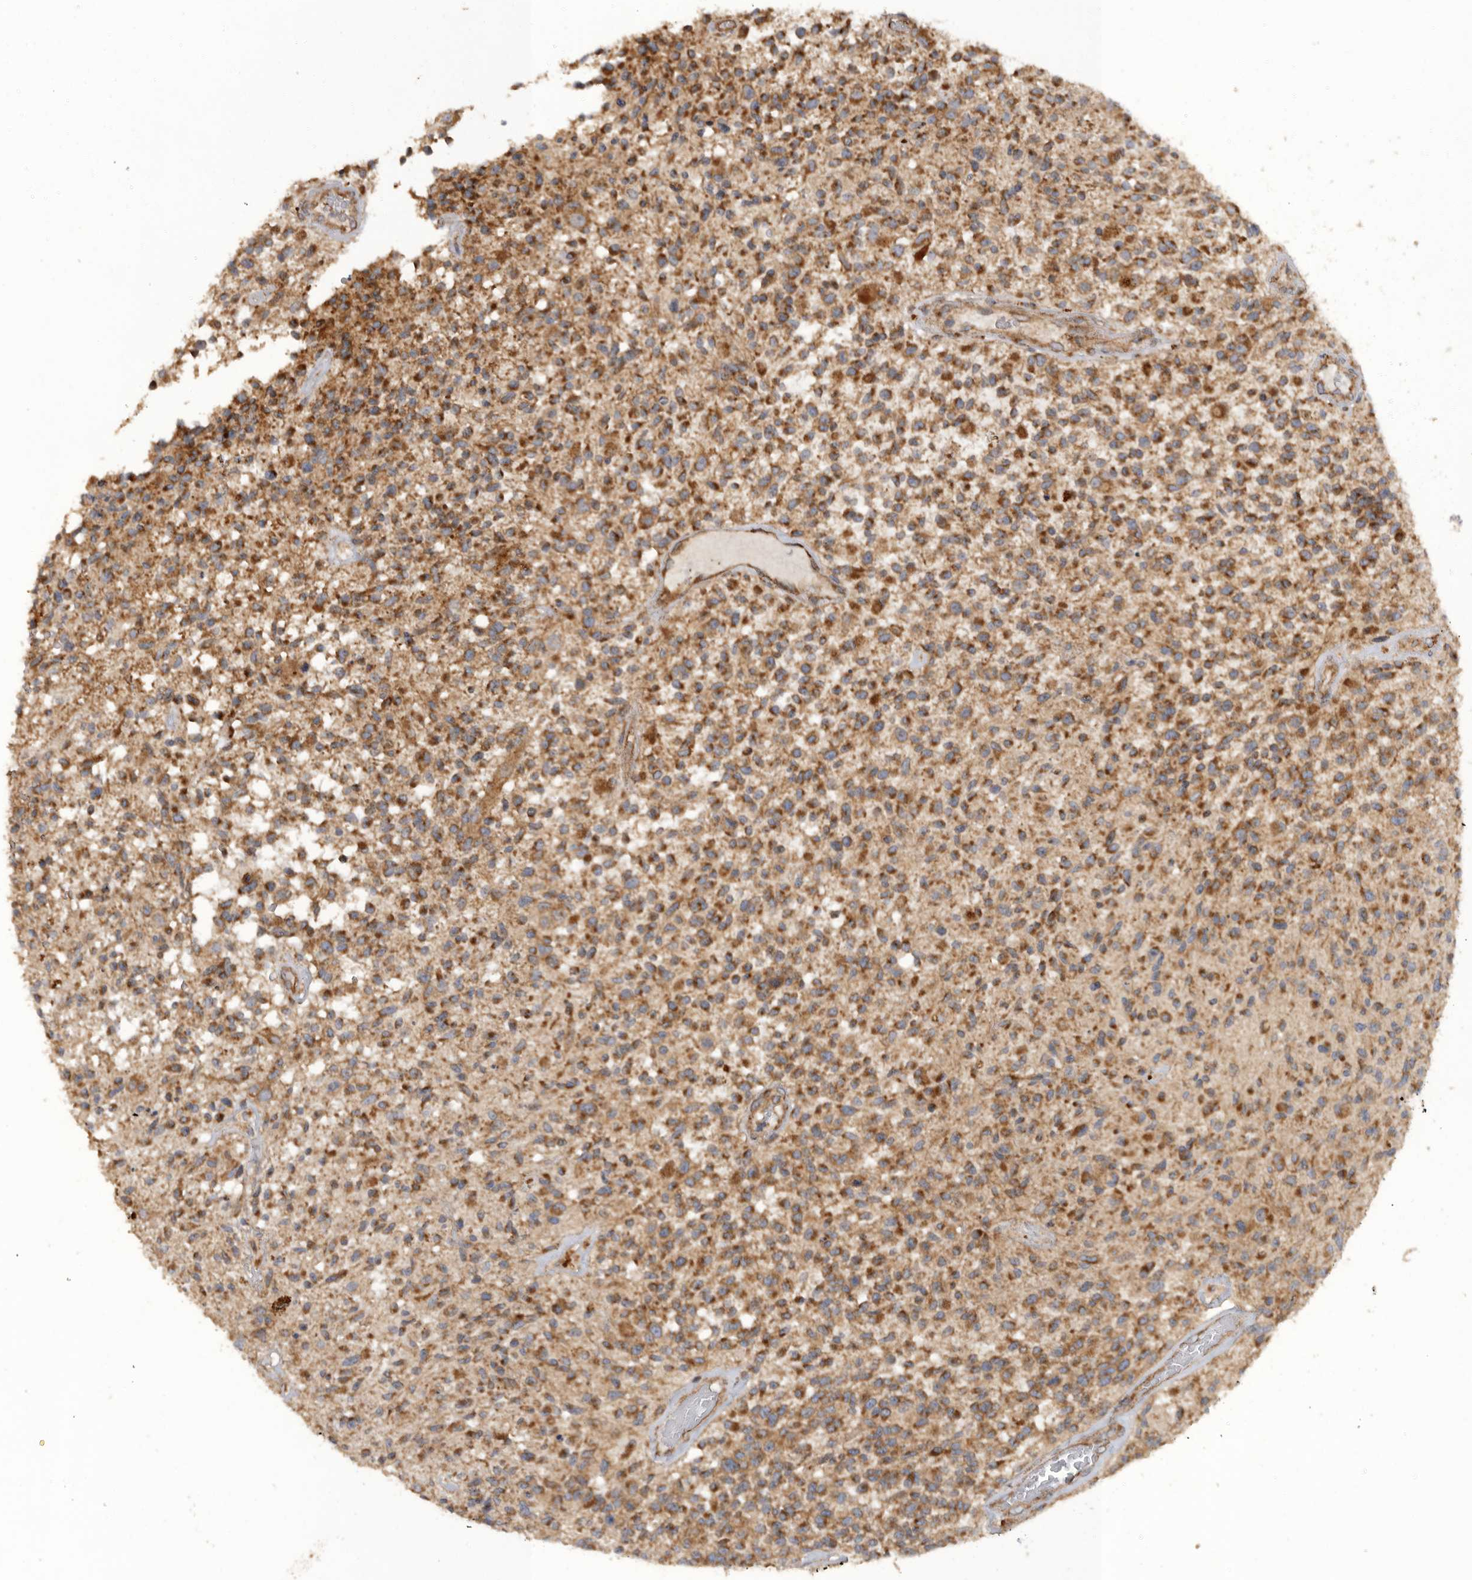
{"staining": {"intensity": "moderate", "quantity": ">75%", "location": "cytoplasmic/membranous"}, "tissue": "glioma", "cell_type": "Tumor cells", "image_type": "cancer", "snomed": [{"axis": "morphology", "description": "Glioma, malignant, High grade"}, {"axis": "morphology", "description": "Glioblastoma, NOS"}, {"axis": "topography", "description": "Brain"}], "caption": "Human glioma stained for a protein (brown) shows moderate cytoplasmic/membranous positive positivity in approximately >75% of tumor cells.", "gene": "PODXL2", "patient": {"sex": "male", "age": 60}}